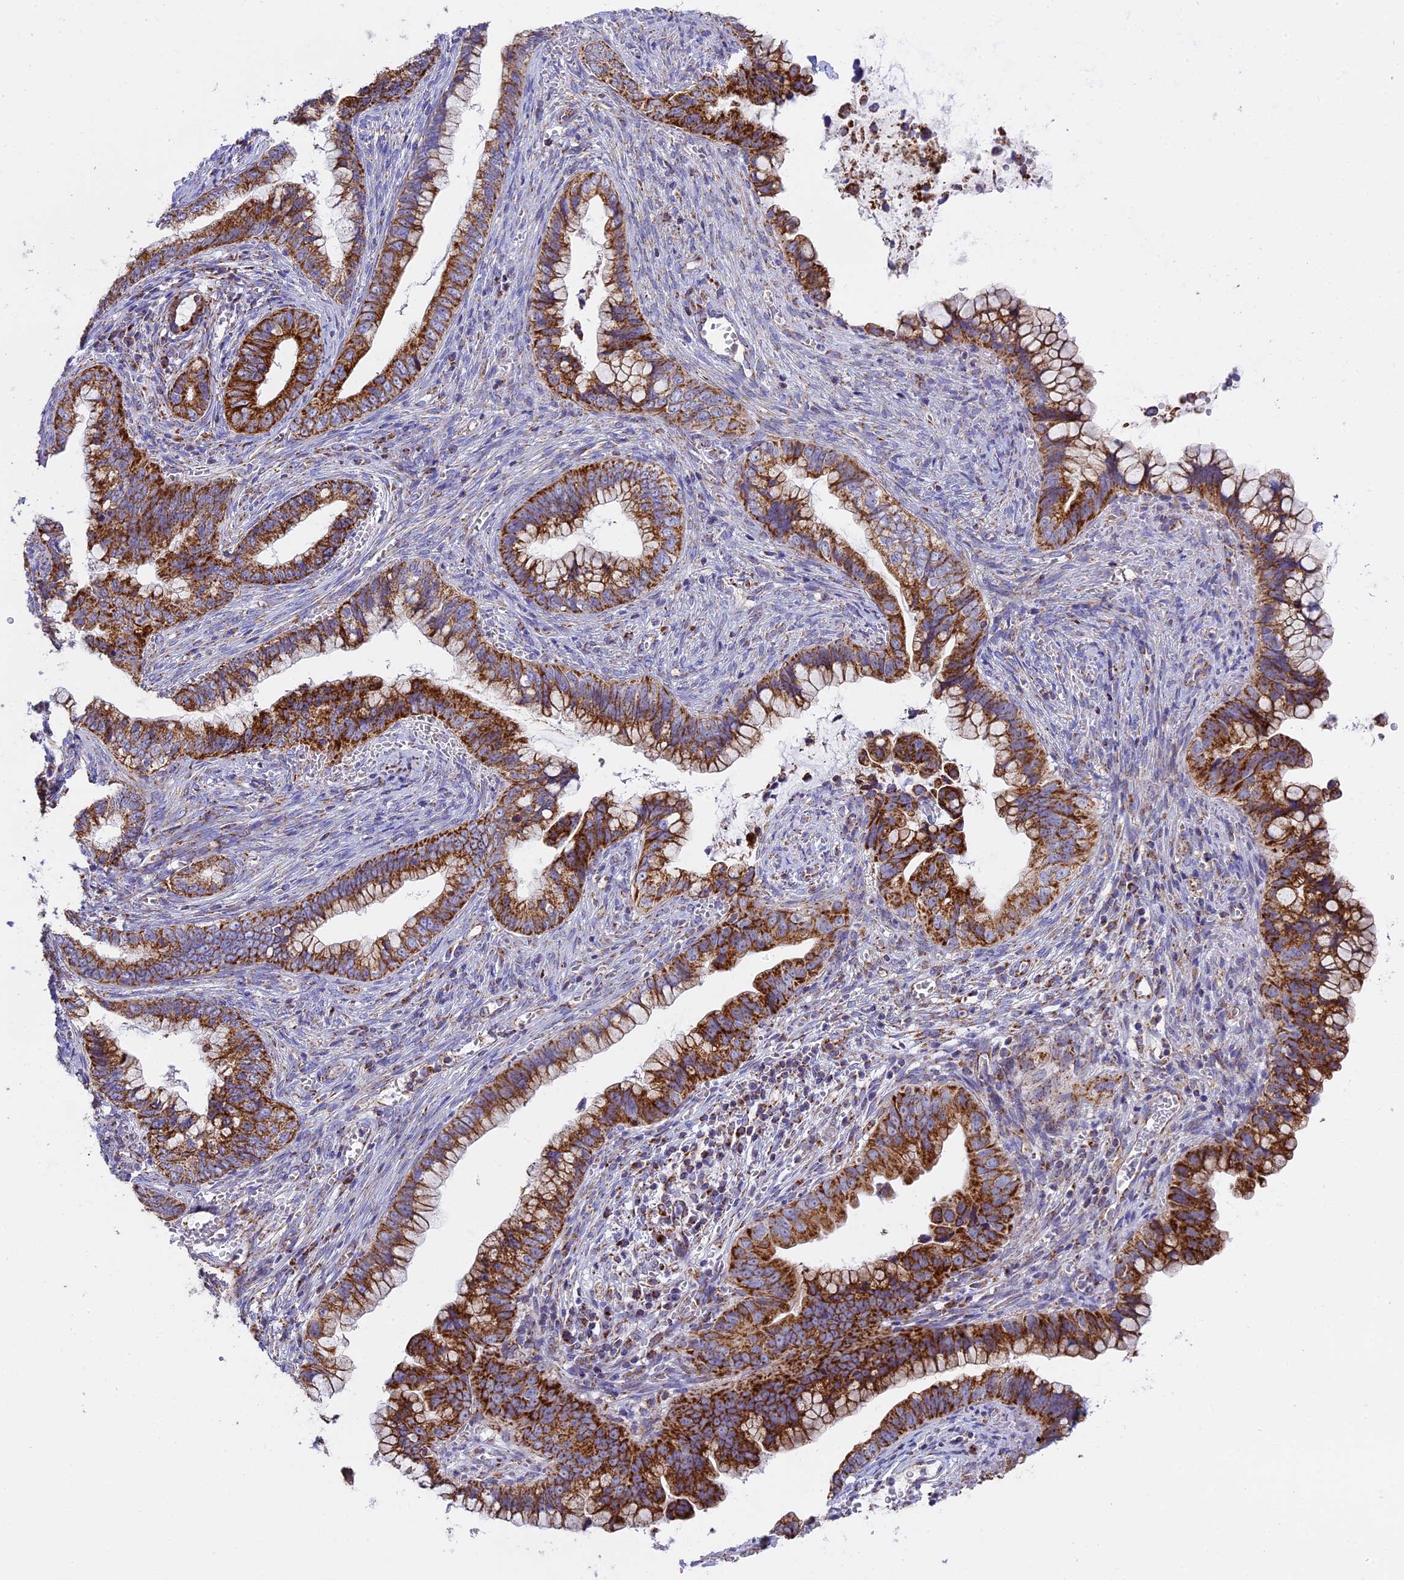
{"staining": {"intensity": "strong", "quantity": ">75%", "location": "cytoplasmic/membranous"}, "tissue": "cervical cancer", "cell_type": "Tumor cells", "image_type": "cancer", "snomed": [{"axis": "morphology", "description": "Adenocarcinoma, NOS"}, {"axis": "topography", "description": "Cervix"}], "caption": "Immunohistochemical staining of cervical cancer demonstrates strong cytoplasmic/membranous protein staining in approximately >75% of tumor cells.", "gene": "MRPS34", "patient": {"sex": "female", "age": 44}}